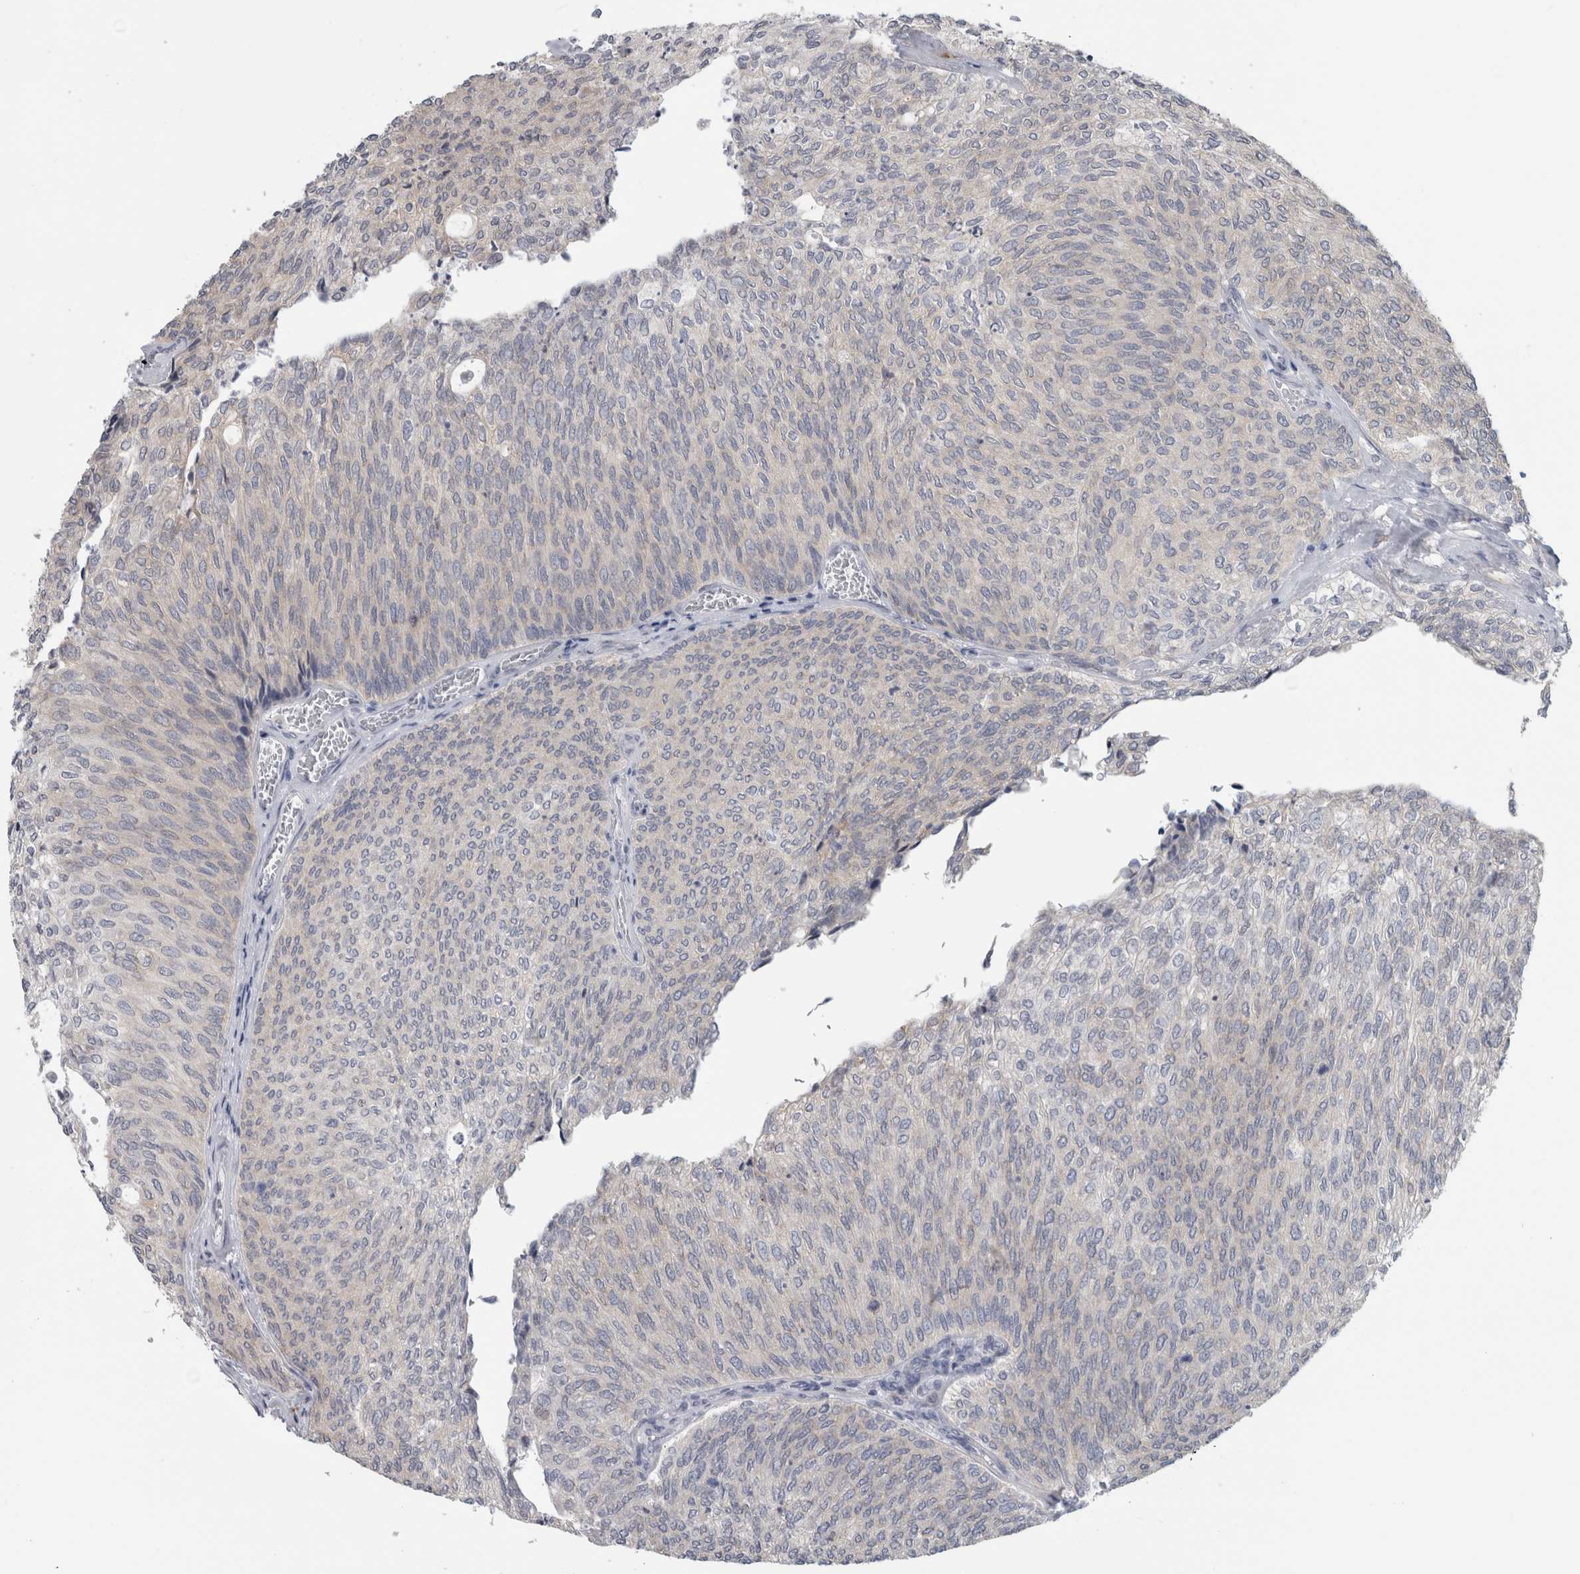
{"staining": {"intensity": "negative", "quantity": "none", "location": "none"}, "tissue": "urothelial cancer", "cell_type": "Tumor cells", "image_type": "cancer", "snomed": [{"axis": "morphology", "description": "Urothelial carcinoma, Low grade"}, {"axis": "topography", "description": "Urinary bladder"}], "caption": "Immunohistochemistry photomicrograph of neoplastic tissue: low-grade urothelial carcinoma stained with DAB displays no significant protein positivity in tumor cells.", "gene": "TMEM242", "patient": {"sex": "female", "age": 79}}